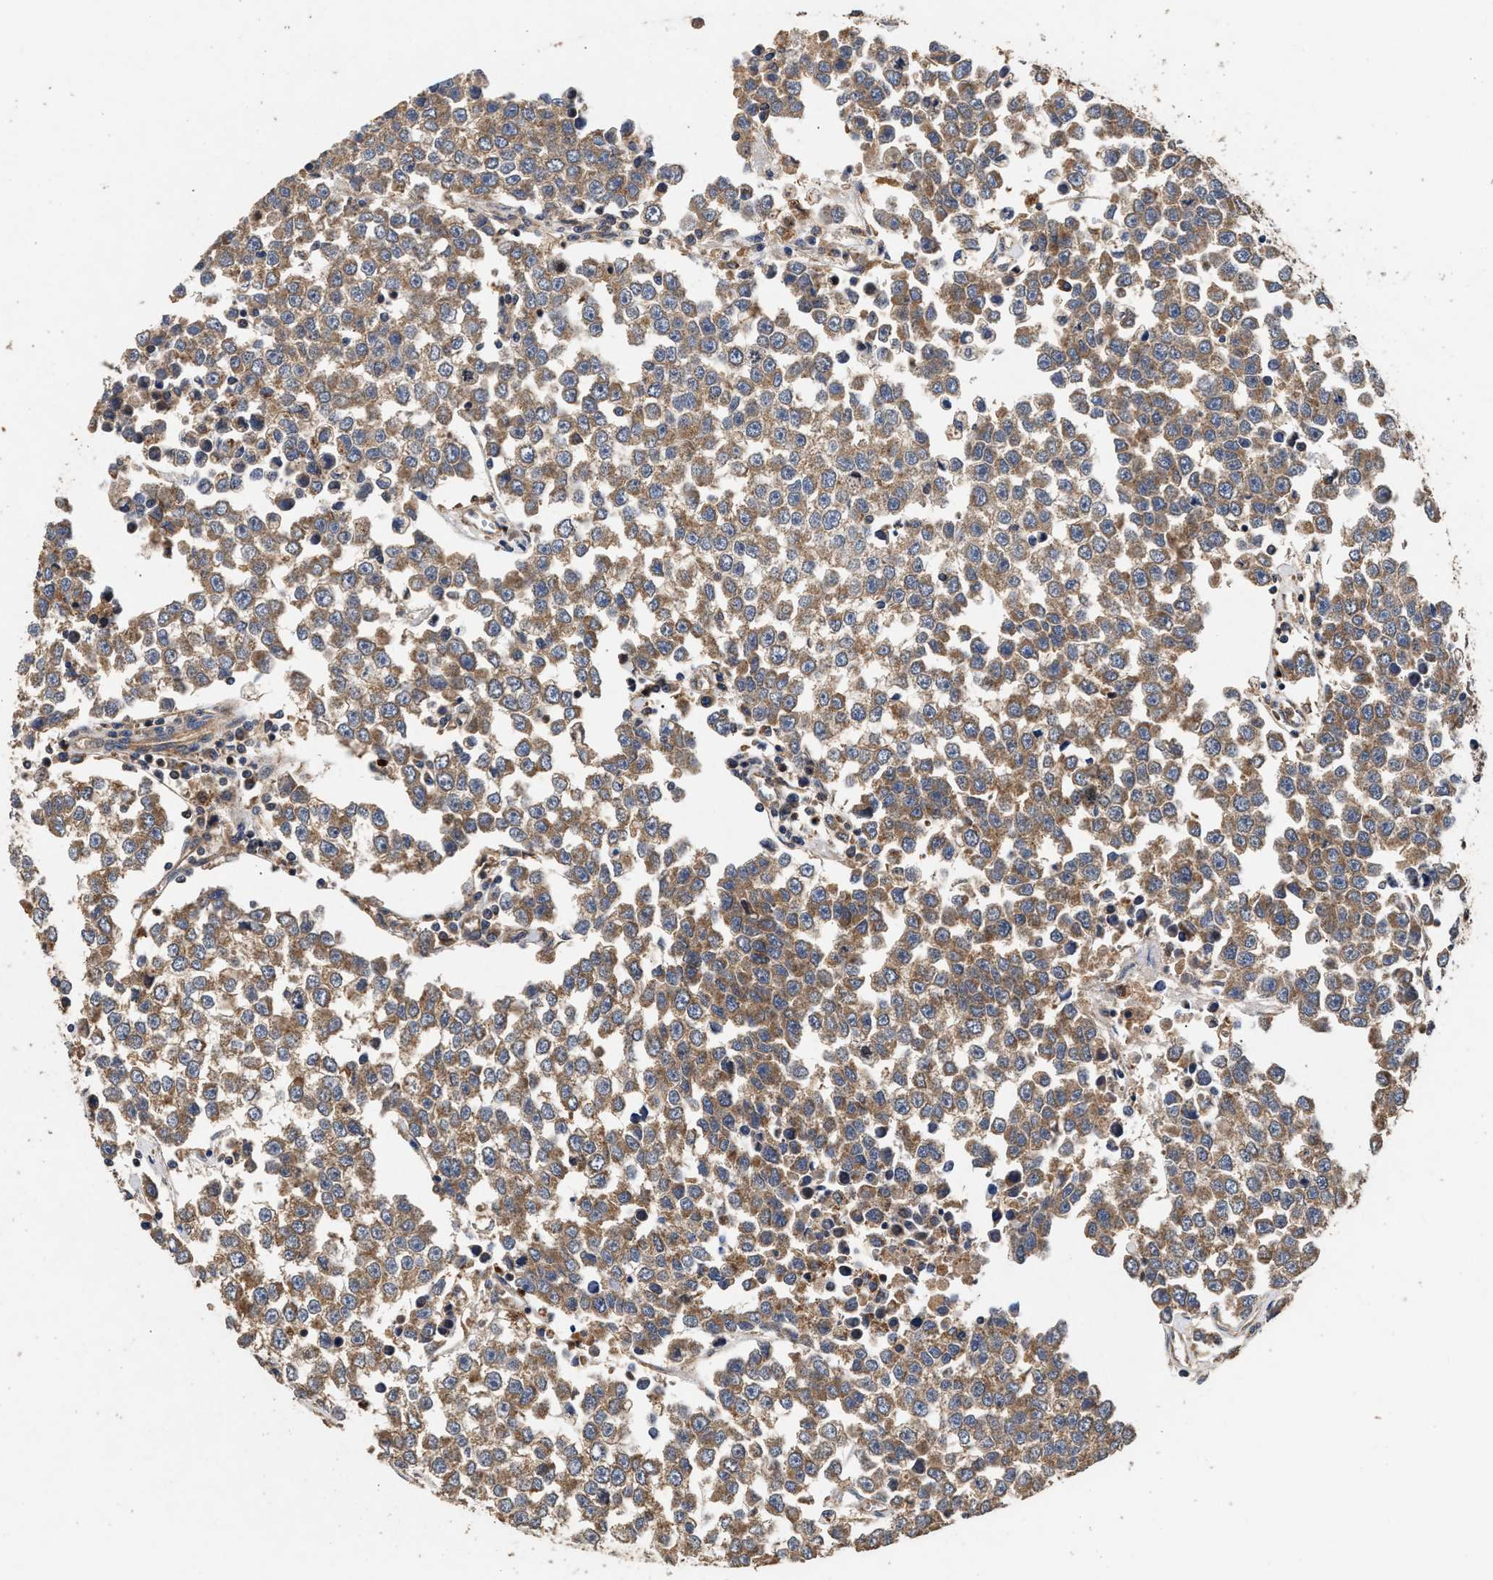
{"staining": {"intensity": "moderate", "quantity": ">75%", "location": "cytoplasmic/membranous"}, "tissue": "testis cancer", "cell_type": "Tumor cells", "image_type": "cancer", "snomed": [{"axis": "morphology", "description": "Seminoma, NOS"}, {"axis": "morphology", "description": "Carcinoma, Embryonal, NOS"}, {"axis": "topography", "description": "Testis"}], "caption": "IHC of seminoma (testis) shows medium levels of moderate cytoplasmic/membranous staining in about >75% of tumor cells.", "gene": "NFKB2", "patient": {"sex": "male", "age": 52}}